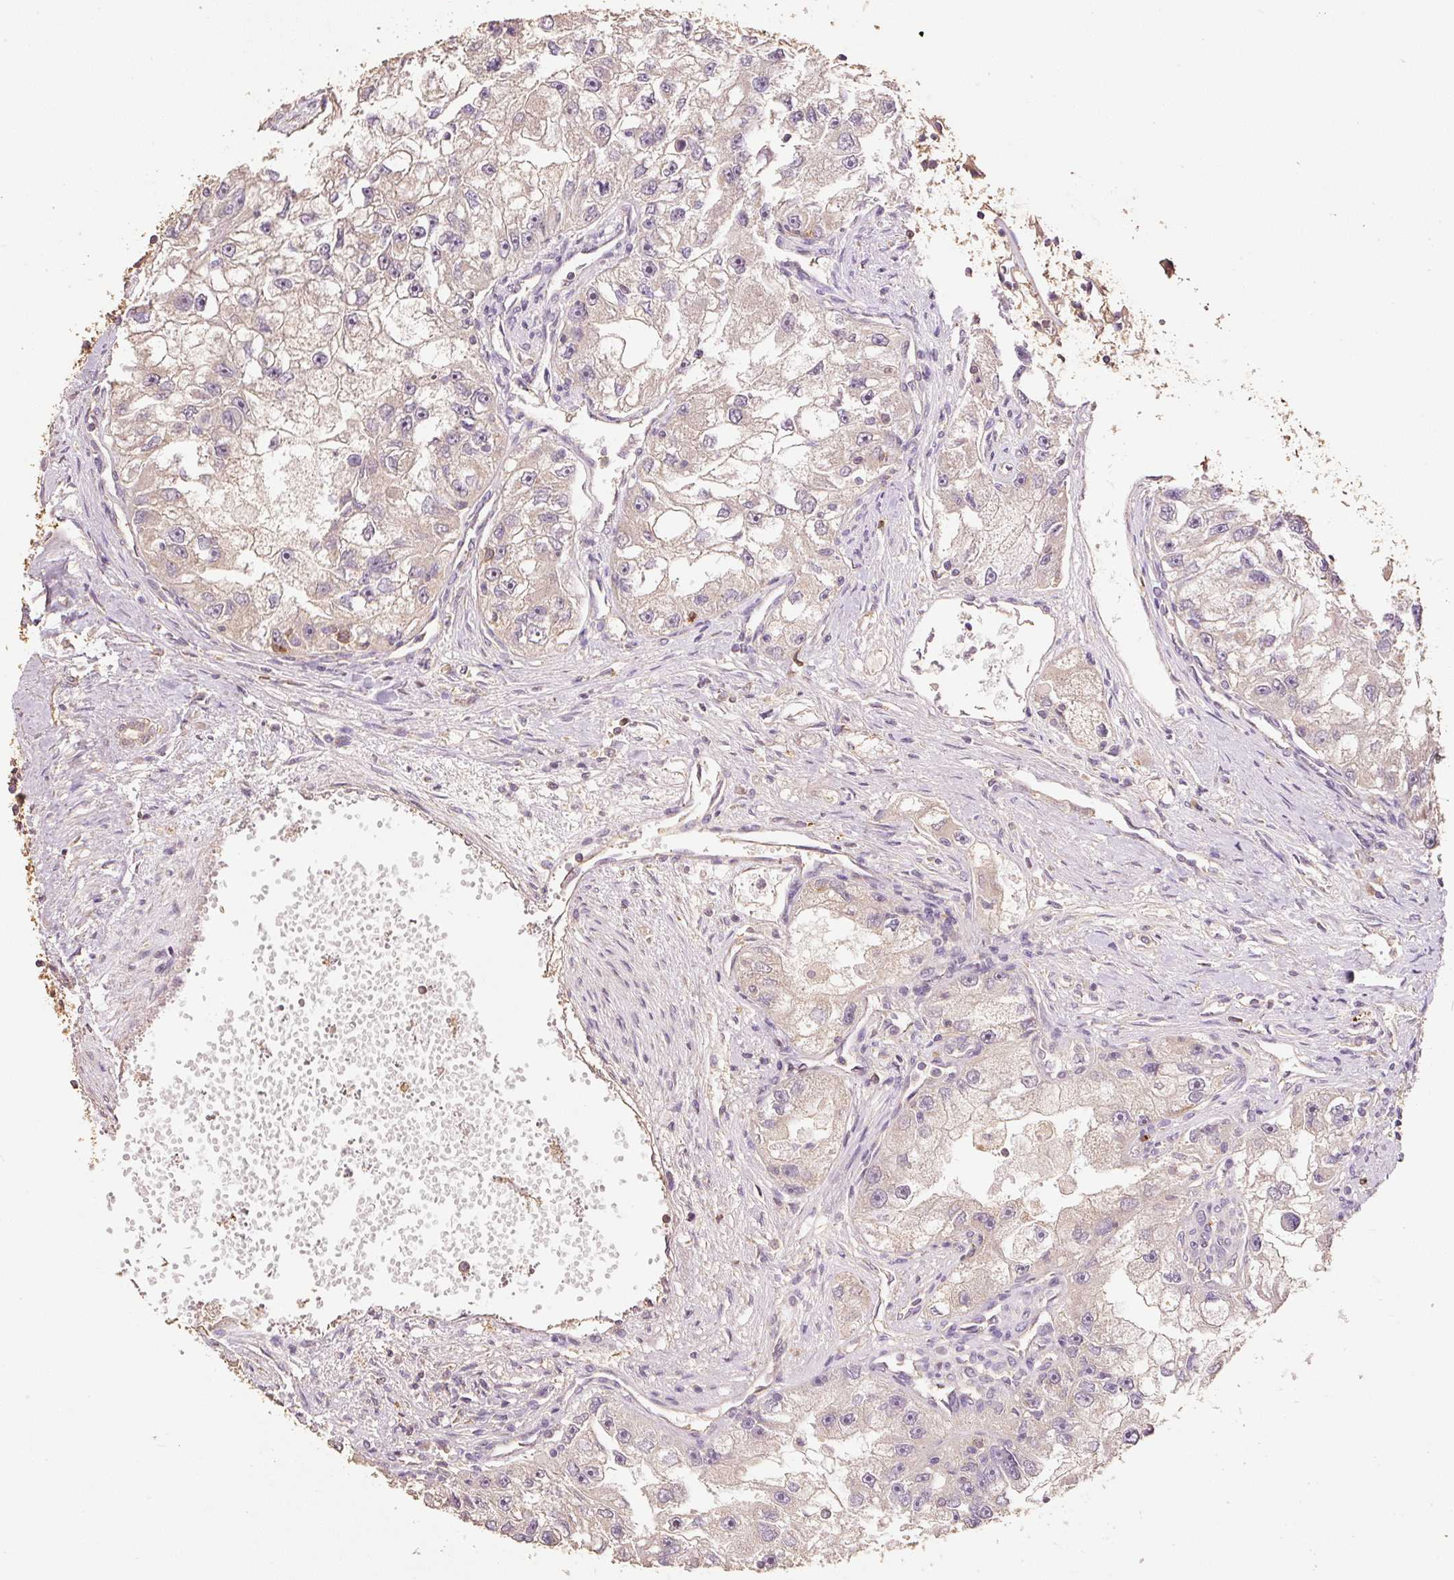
{"staining": {"intensity": "negative", "quantity": "none", "location": "none"}, "tissue": "renal cancer", "cell_type": "Tumor cells", "image_type": "cancer", "snomed": [{"axis": "morphology", "description": "Adenocarcinoma, NOS"}, {"axis": "topography", "description": "Kidney"}], "caption": "Immunohistochemistry (IHC) of renal cancer (adenocarcinoma) demonstrates no positivity in tumor cells.", "gene": "HERC2", "patient": {"sex": "male", "age": 63}}